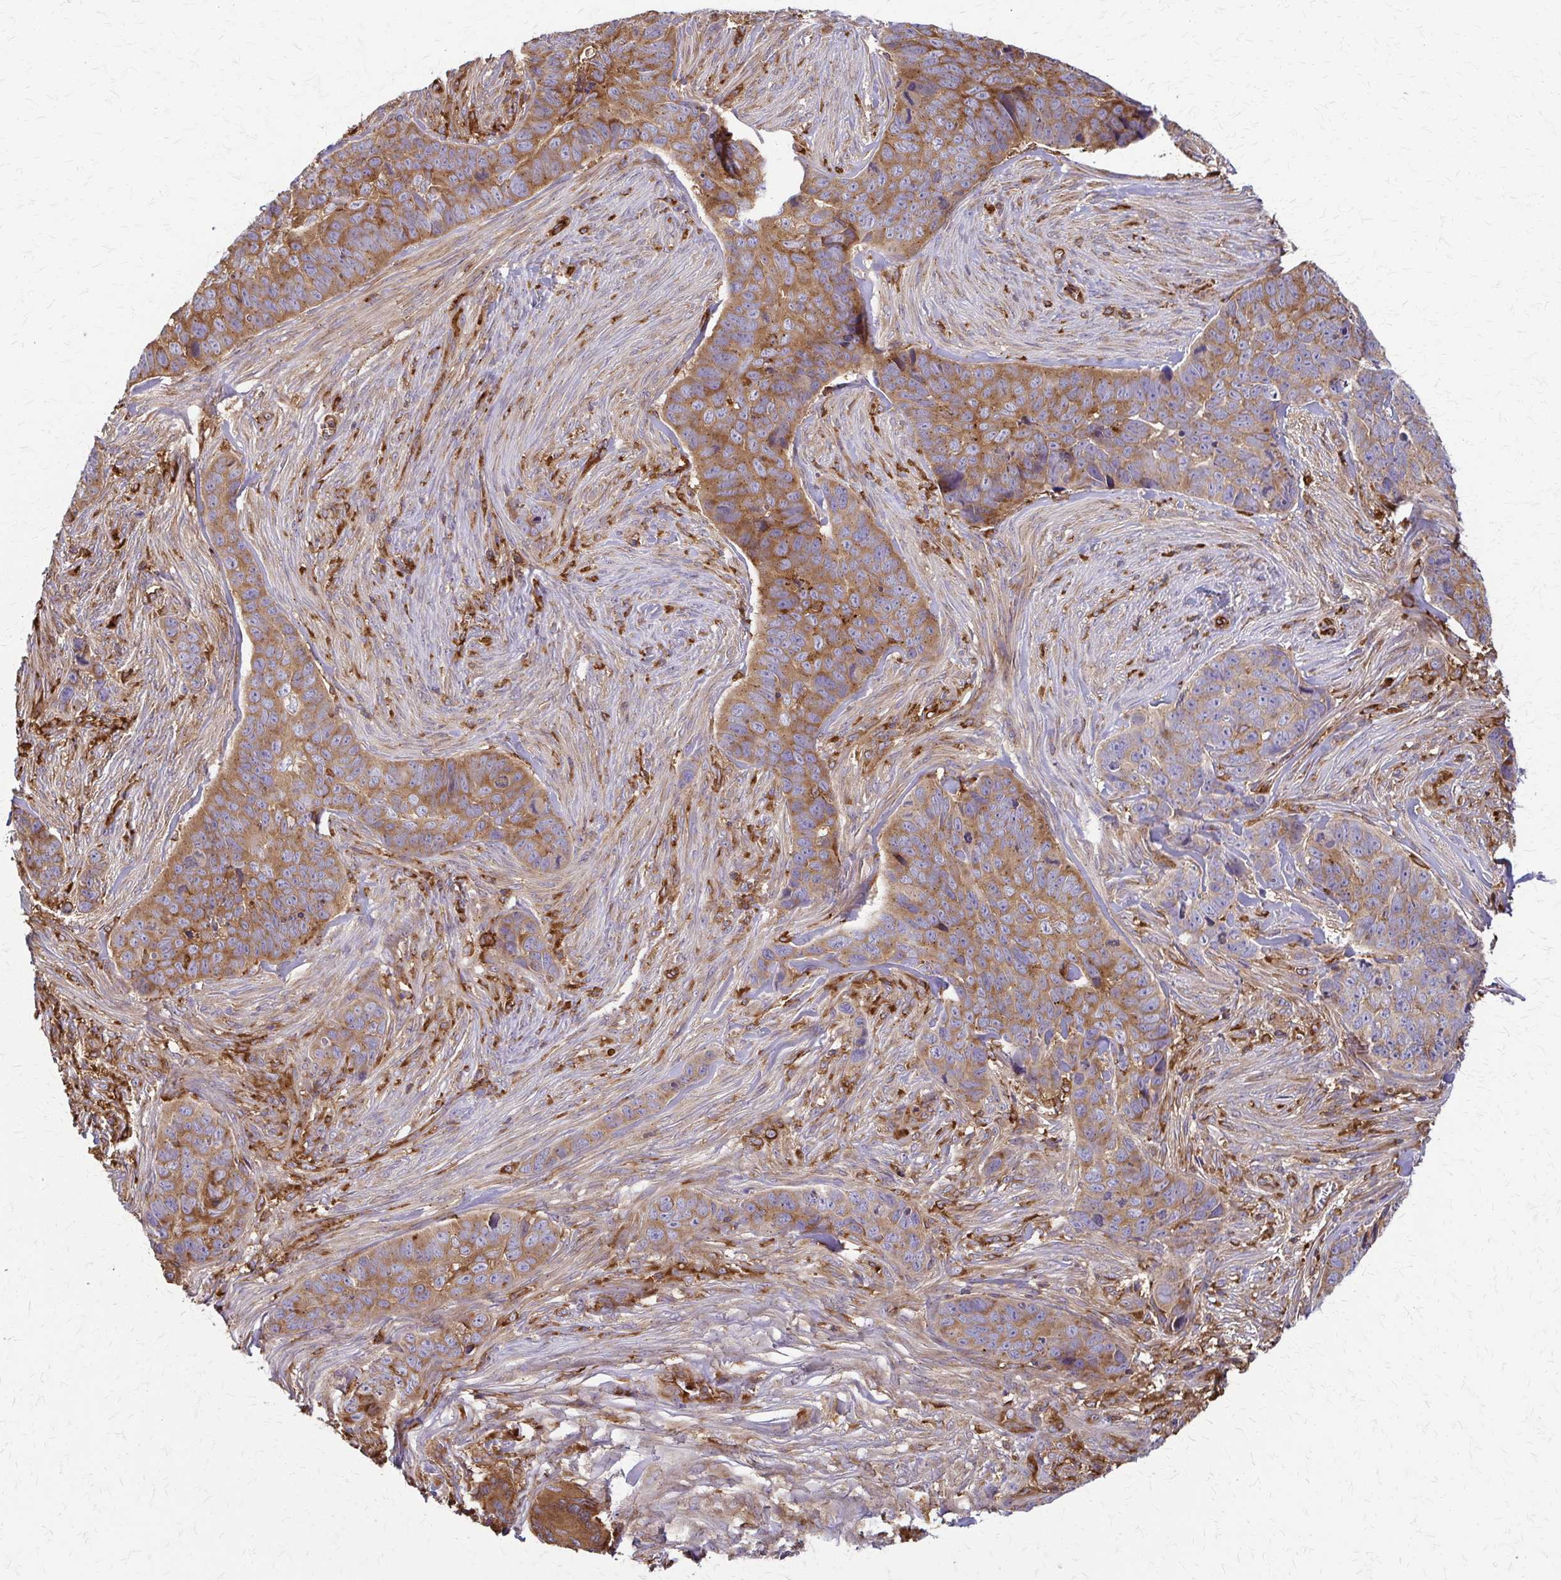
{"staining": {"intensity": "moderate", "quantity": ">75%", "location": "cytoplasmic/membranous"}, "tissue": "skin cancer", "cell_type": "Tumor cells", "image_type": "cancer", "snomed": [{"axis": "morphology", "description": "Basal cell carcinoma"}, {"axis": "topography", "description": "Skin"}], "caption": "Skin cancer (basal cell carcinoma) was stained to show a protein in brown. There is medium levels of moderate cytoplasmic/membranous staining in approximately >75% of tumor cells.", "gene": "WASF2", "patient": {"sex": "female", "age": 82}}